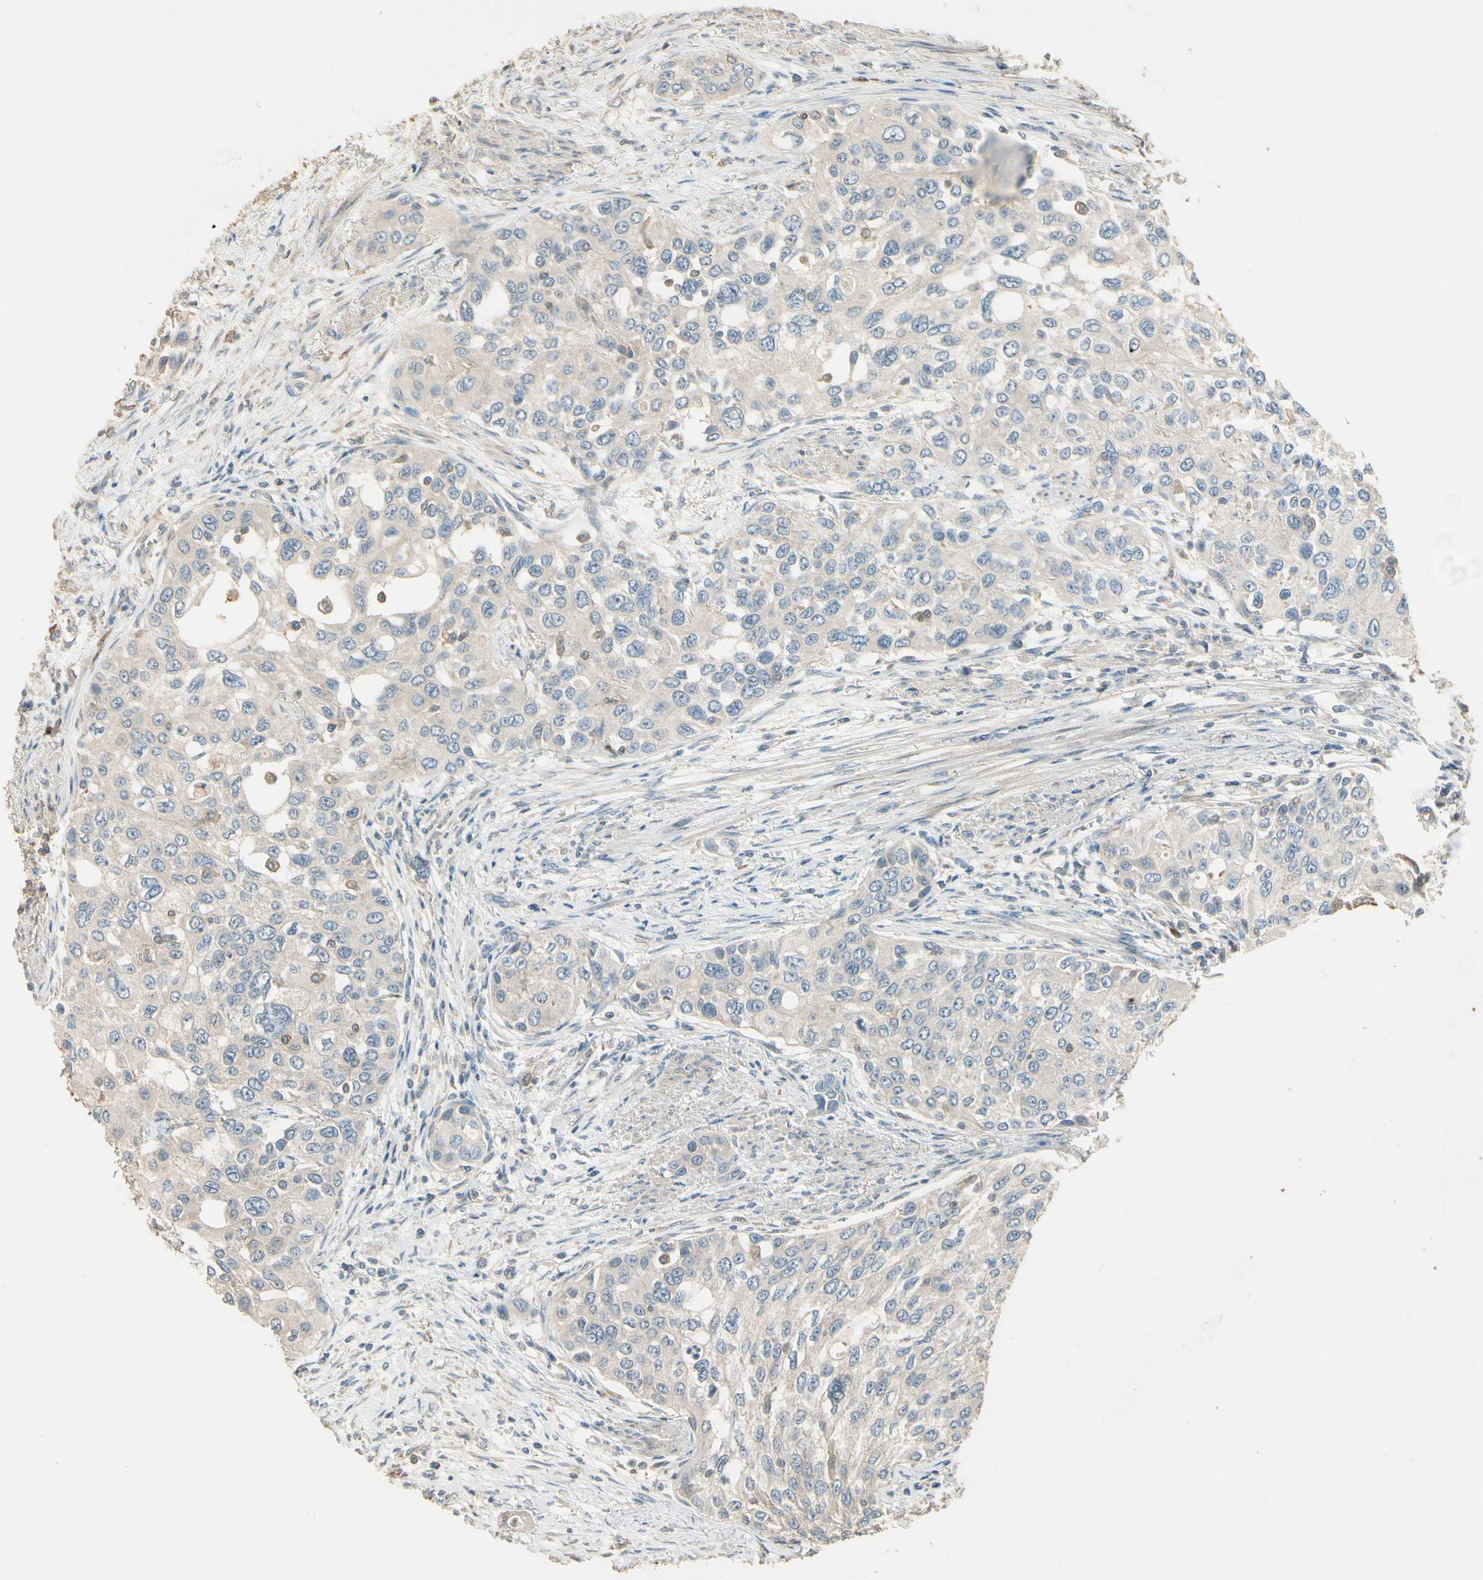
{"staining": {"intensity": "weak", "quantity": "<25%", "location": "cytoplasmic/membranous"}, "tissue": "urothelial cancer", "cell_type": "Tumor cells", "image_type": "cancer", "snomed": [{"axis": "morphology", "description": "Urothelial carcinoma, High grade"}, {"axis": "topography", "description": "Urinary bladder"}], "caption": "Immunohistochemistry (IHC) photomicrograph of neoplastic tissue: high-grade urothelial carcinoma stained with DAB reveals no significant protein positivity in tumor cells.", "gene": "PLXNA1", "patient": {"sex": "female", "age": 56}}